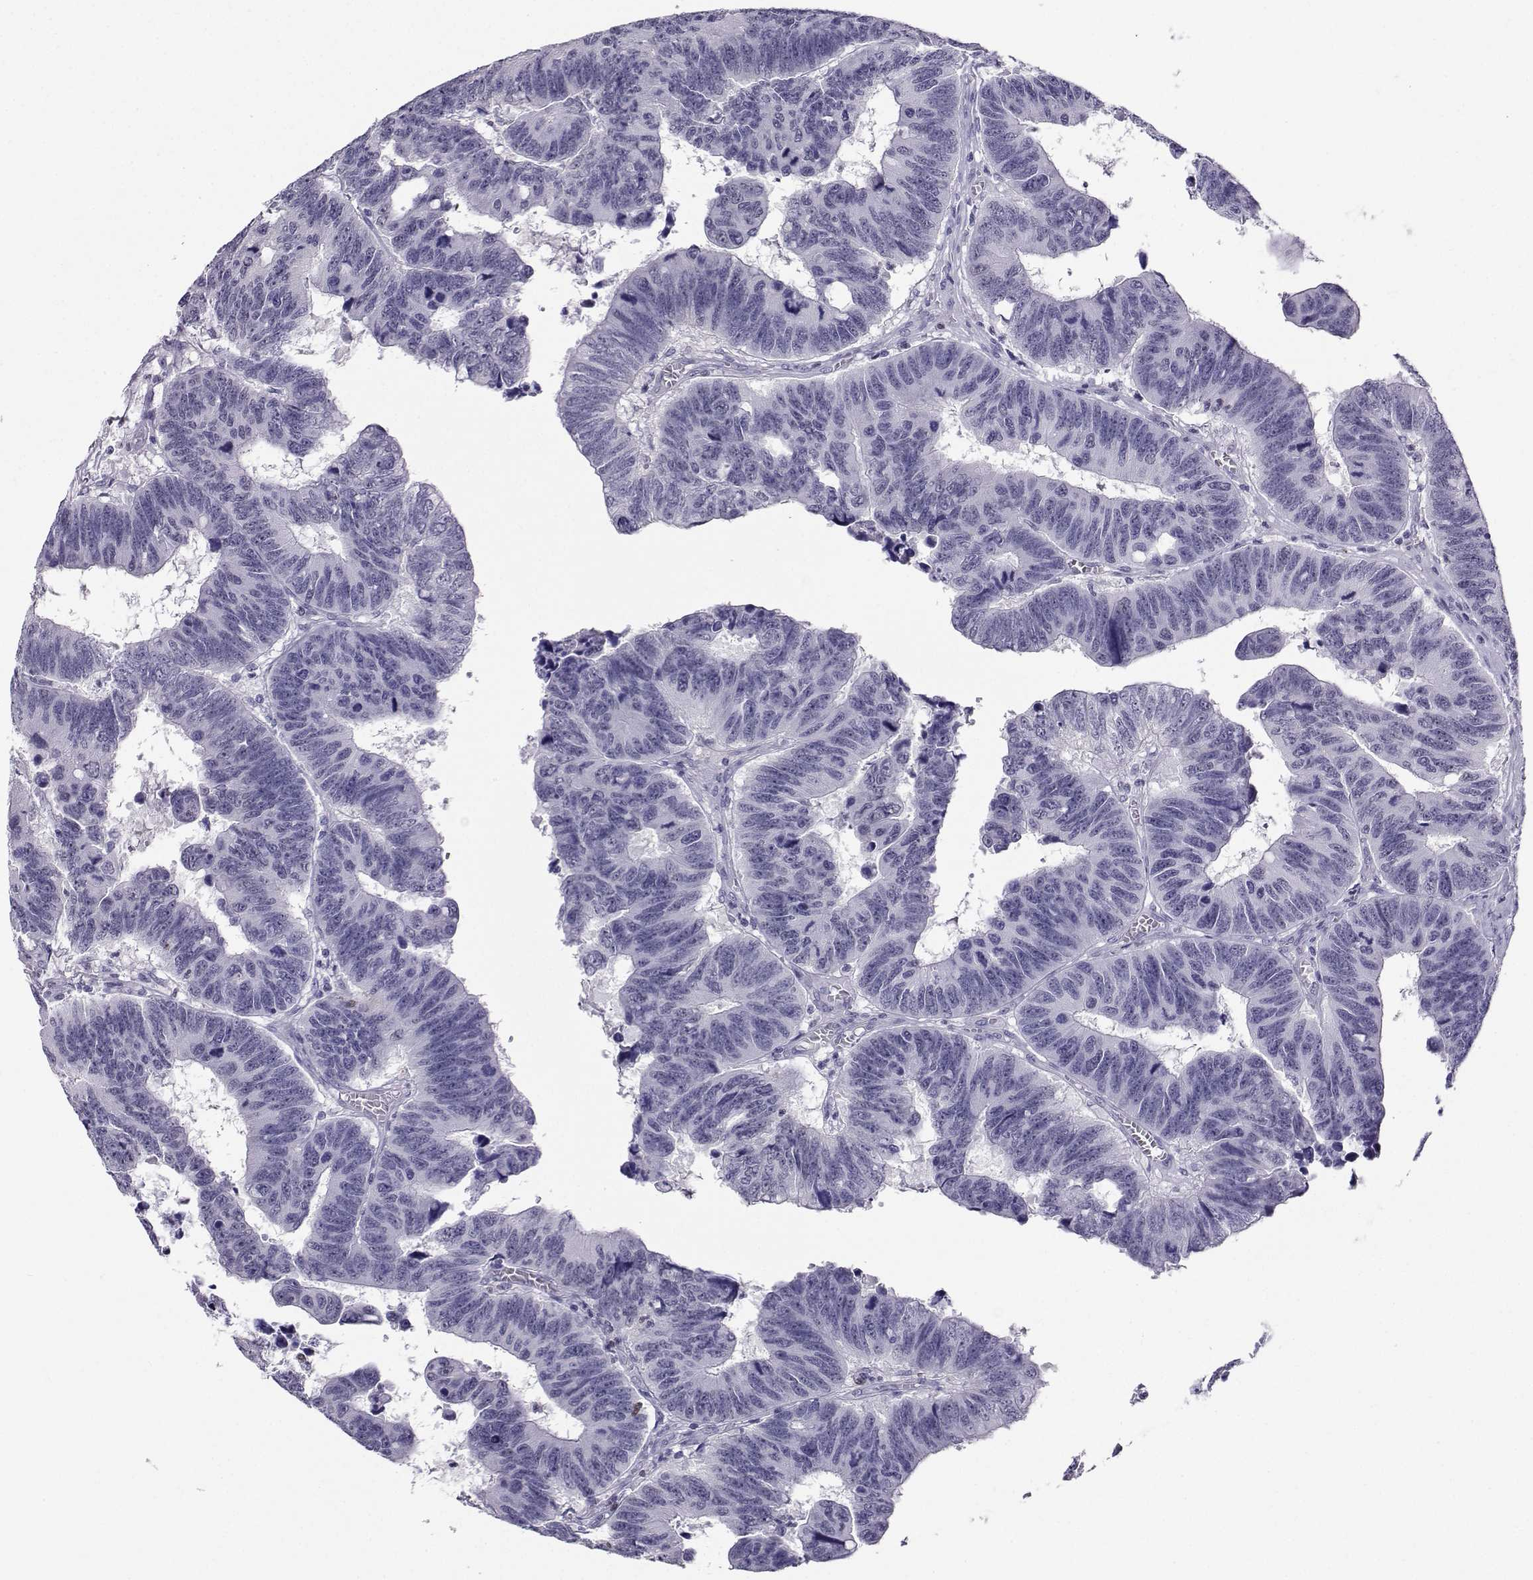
{"staining": {"intensity": "negative", "quantity": "none", "location": "none"}, "tissue": "colorectal cancer", "cell_type": "Tumor cells", "image_type": "cancer", "snomed": [{"axis": "morphology", "description": "Adenocarcinoma, NOS"}, {"axis": "topography", "description": "Appendix"}, {"axis": "topography", "description": "Colon"}, {"axis": "topography", "description": "Cecum"}, {"axis": "topography", "description": "Colon asc"}], "caption": "High magnification brightfield microscopy of colorectal cancer stained with DAB (3,3'-diaminobenzidine) (brown) and counterstained with hematoxylin (blue): tumor cells show no significant positivity. The staining was performed using DAB (3,3'-diaminobenzidine) to visualize the protein expression in brown, while the nuclei were stained in blue with hematoxylin (Magnification: 20x).", "gene": "TEDC2", "patient": {"sex": "female", "age": 85}}